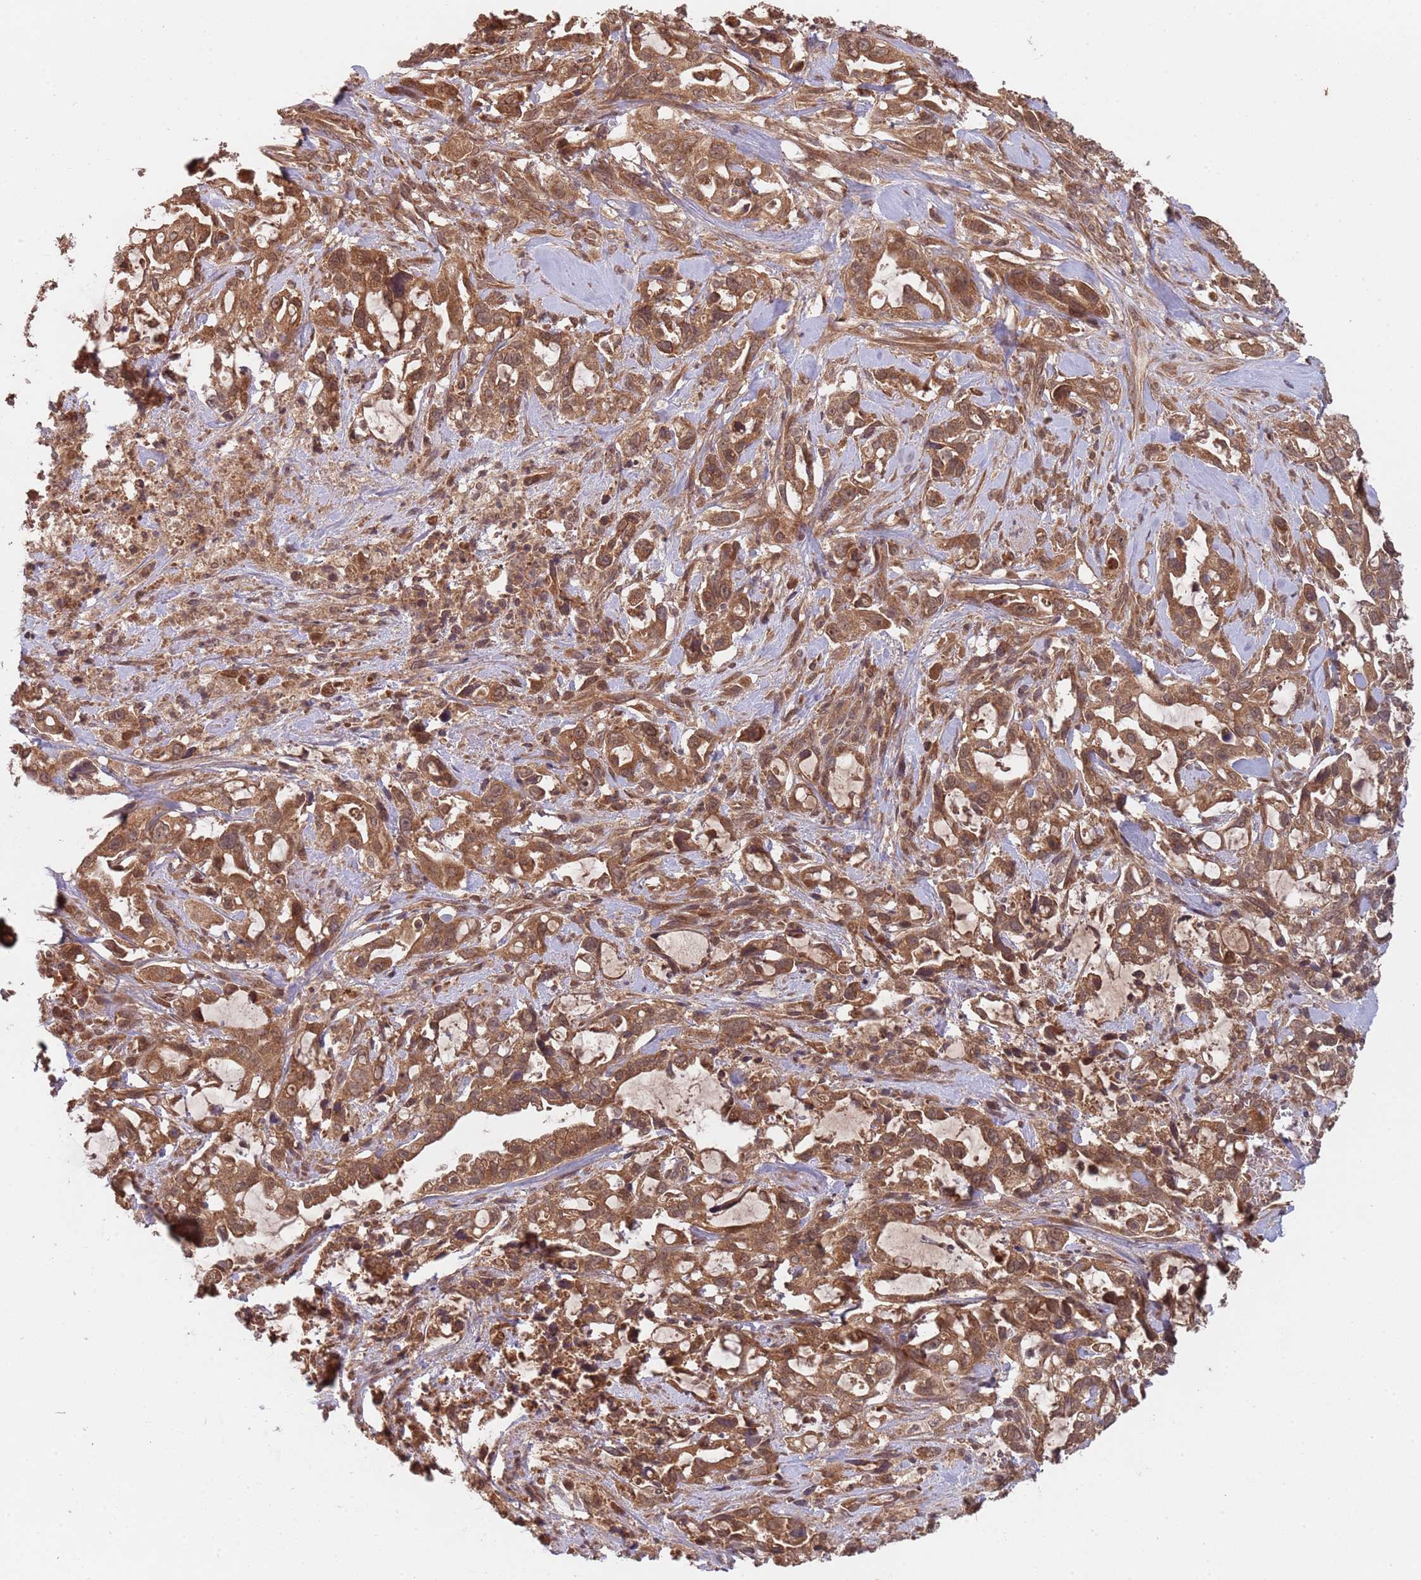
{"staining": {"intensity": "moderate", "quantity": ">75%", "location": "cytoplasmic/membranous,nuclear"}, "tissue": "pancreatic cancer", "cell_type": "Tumor cells", "image_type": "cancer", "snomed": [{"axis": "morphology", "description": "Adenocarcinoma, NOS"}, {"axis": "topography", "description": "Pancreas"}], "caption": "Moderate cytoplasmic/membranous and nuclear staining is present in about >75% of tumor cells in adenocarcinoma (pancreatic).", "gene": "ERI1", "patient": {"sex": "female", "age": 61}}